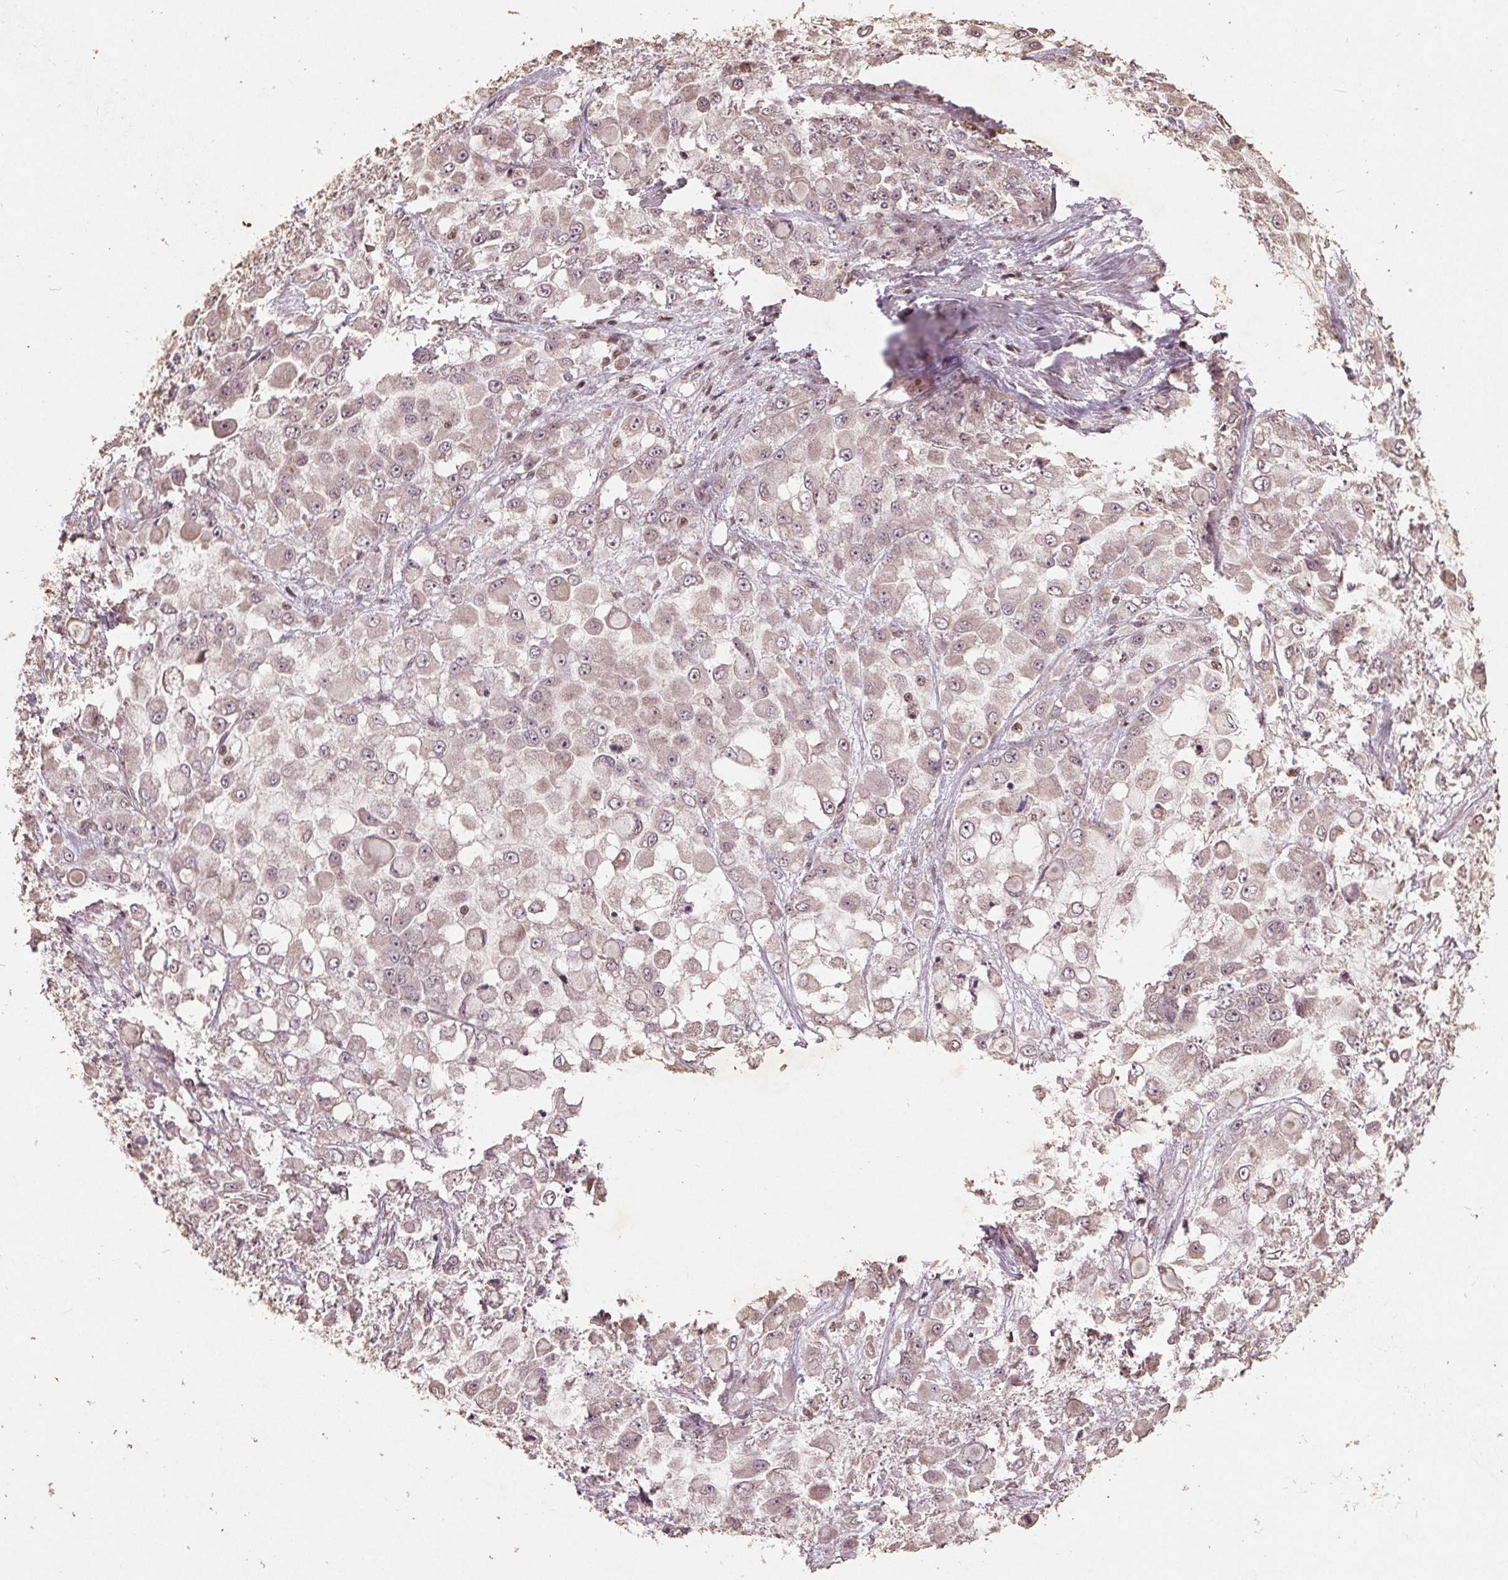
{"staining": {"intensity": "weak", "quantity": "25%-75%", "location": "cytoplasmic/membranous,nuclear"}, "tissue": "stomach cancer", "cell_type": "Tumor cells", "image_type": "cancer", "snomed": [{"axis": "morphology", "description": "Adenocarcinoma, NOS"}, {"axis": "topography", "description": "Stomach"}], "caption": "Immunohistochemical staining of human stomach cancer displays low levels of weak cytoplasmic/membranous and nuclear protein expression in approximately 25%-75% of tumor cells.", "gene": "DNMT3B", "patient": {"sex": "female", "age": 76}}